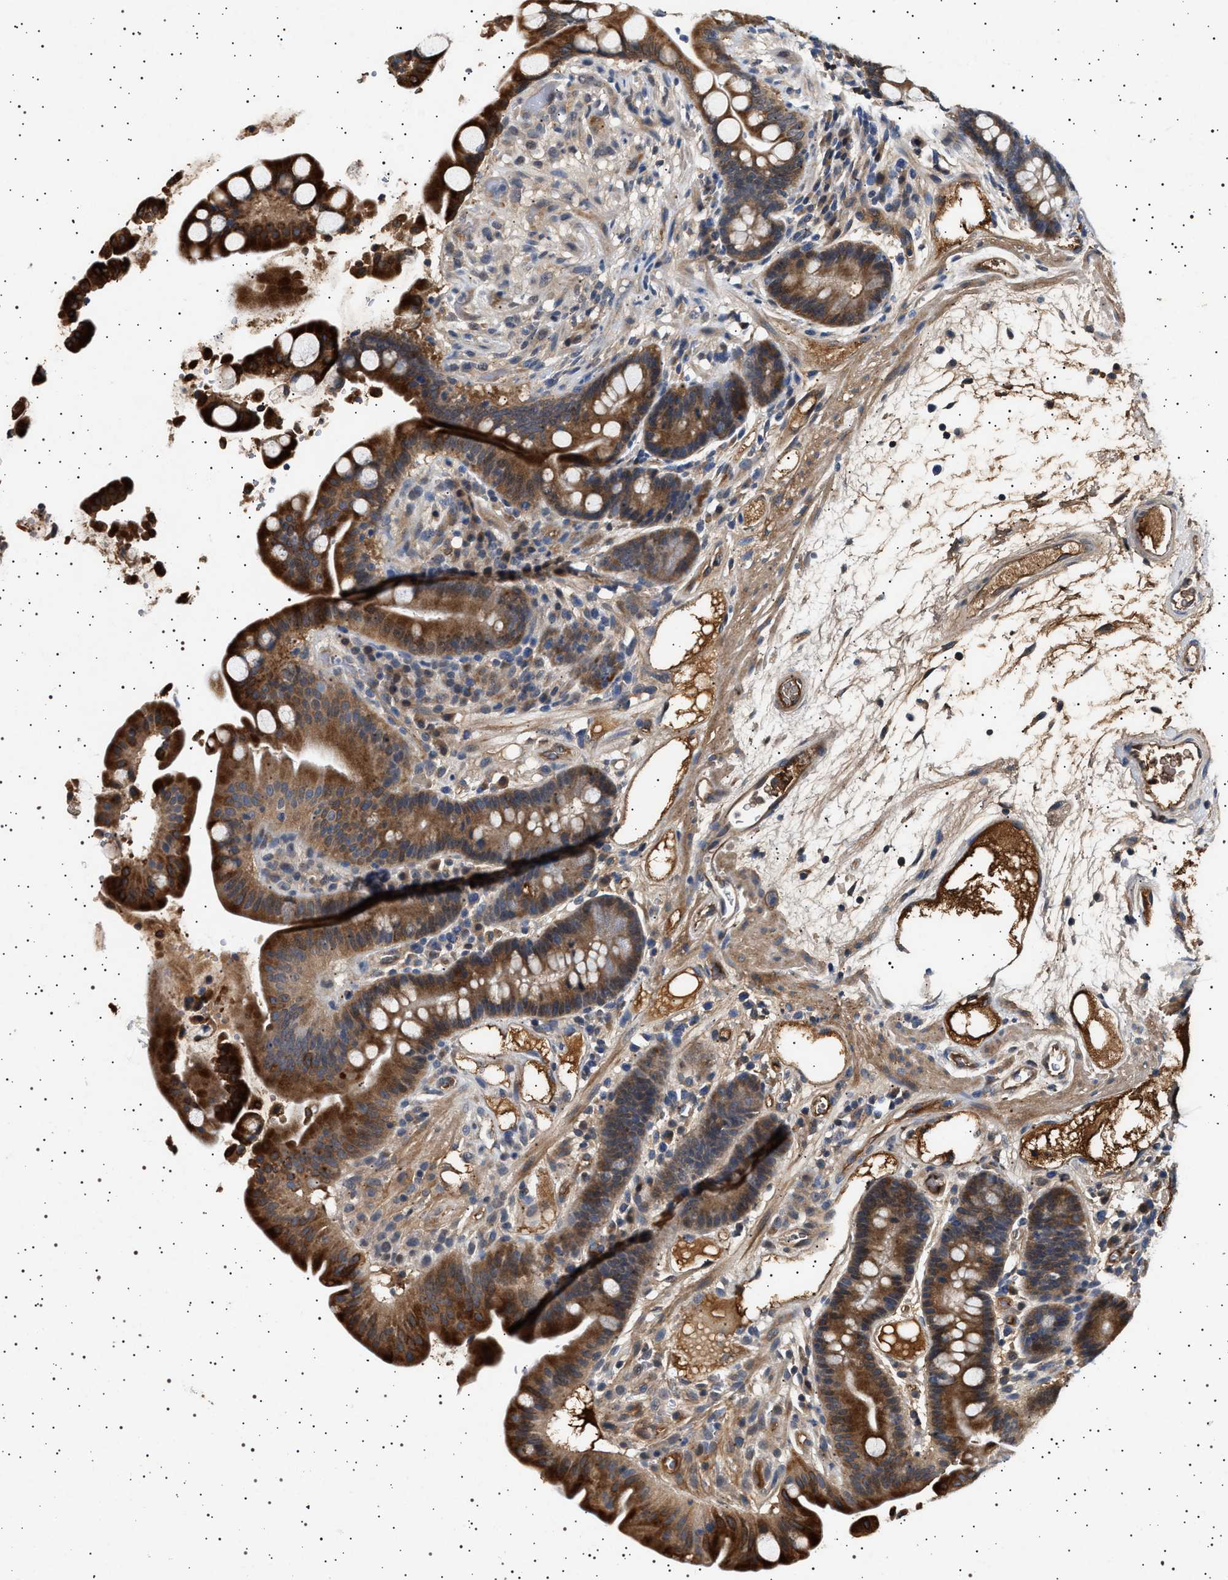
{"staining": {"intensity": "moderate", "quantity": "25%-75%", "location": "cytoplasmic/membranous"}, "tissue": "colon", "cell_type": "Endothelial cells", "image_type": "normal", "snomed": [{"axis": "morphology", "description": "Normal tissue, NOS"}, {"axis": "topography", "description": "Colon"}], "caption": "Immunohistochemistry of unremarkable human colon shows medium levels of moderate cytoplasmic/membranous staining in about 25%-75% of endothelial cells.", "gene": "FICD", "patient": {"sex": "male", "age": 73}}